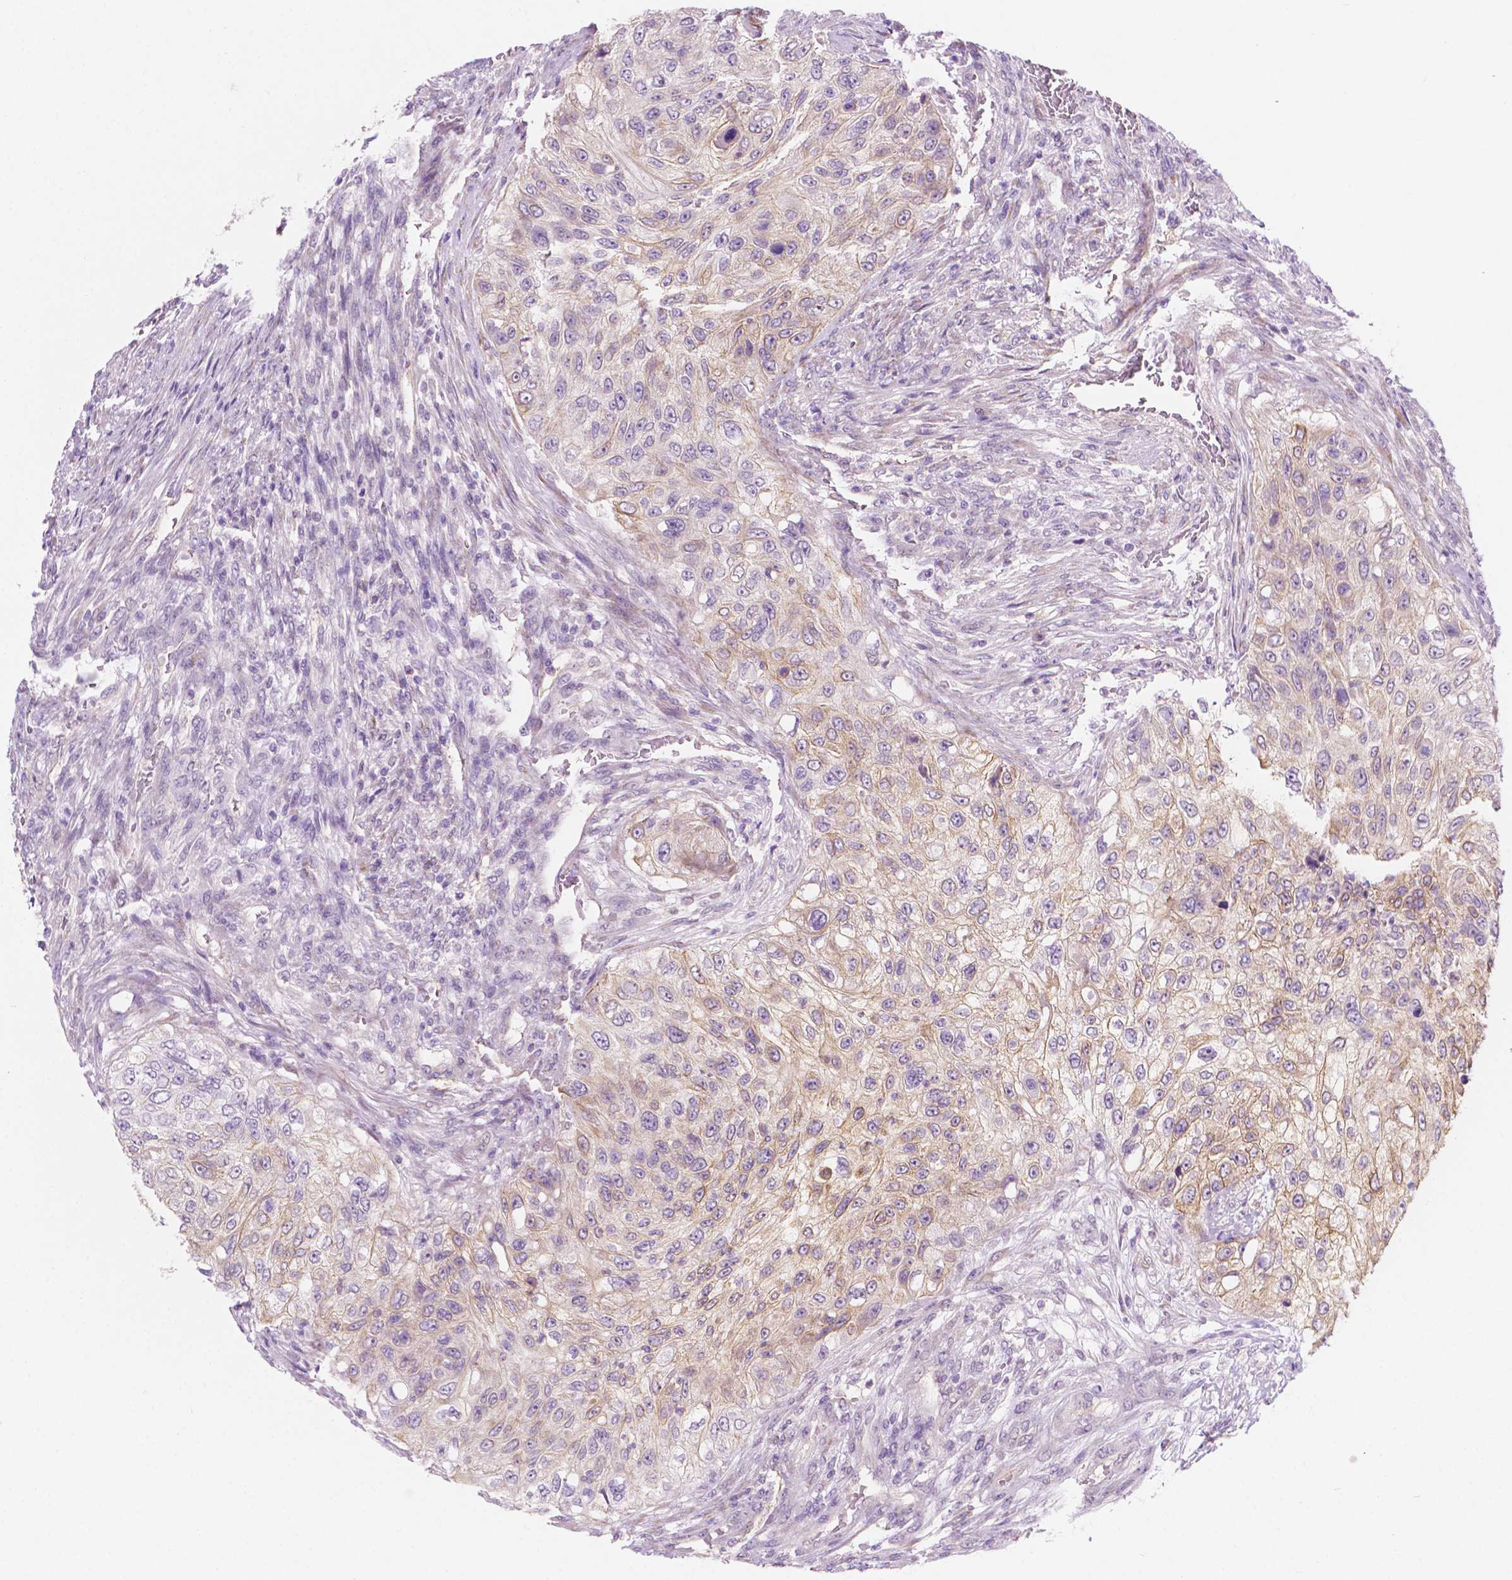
{"staining": {"intensity": "weak", "quantity": "25%-75%", "location": "cytoplasmic/membranous"}, "tissue": "urothelial cancer", "cell_type": "Tumor cells", "image_type": "cancer", "snomed": [{"axis": "morphology", "description": "Urothelial carcinoma, High grade"}, {"axis": "topography", "description": "Urinary bladder"}], "caption": "Protein expression analysis of urothelial carcinoma (high-grade) exhibits weak cytoplasmic/membranous positivity in approximately 25%-75% of tumor cells. The staining was performed using DAB (3,3'-diaminobenzidine) to visualize the protein expression in brown, while the nuclei were stained in blue with hematoxylin (Magnification: 20x).", "gene": "EPPK1", "patient": {"sex": "female", "age": 60}}